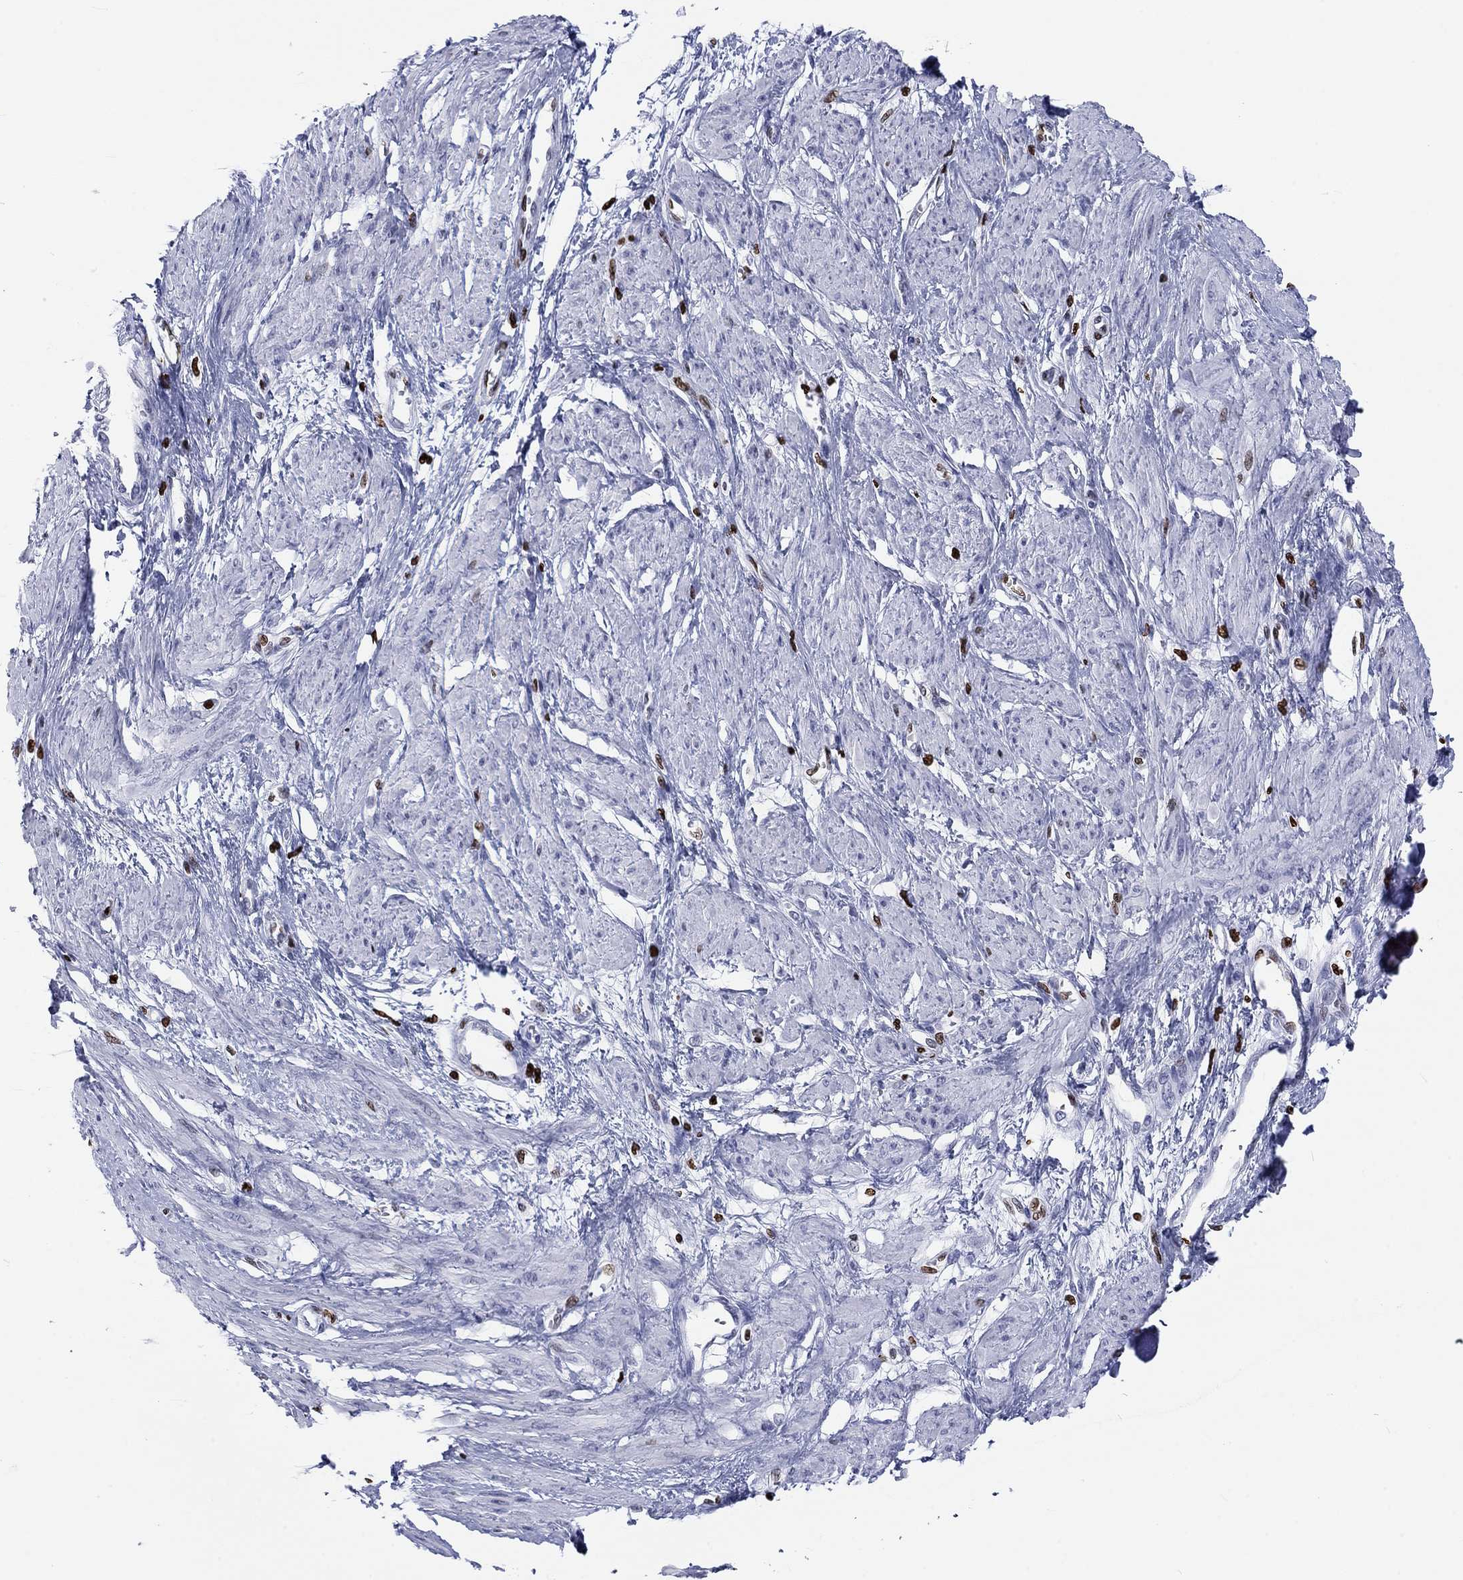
{"staining": {"intensity": "negative", "quantity": "none", "location": "none"}, "tissue": "smooth muscle", "cell_type": "Smooth muscle cells", "image_type": "normal", "snomed": [{"axis": "morphology", "description": "Normal tissue, NOS"}, {"axis": "topography", "description": "Smooth muscle"}, {"axis": "topography", "description": "Uterus"}], "caption": "Photomicrograph shows no significant protein positivity in smooth muscle cells of normal smooth muscle. Brightfield microscopy of immunohistochemistry (IHC) stained with DAB (brown) and hematoxylin (blue), captured at high magnification.", "gene": "H1", "patient": {"sex": "female", "age": 39}}